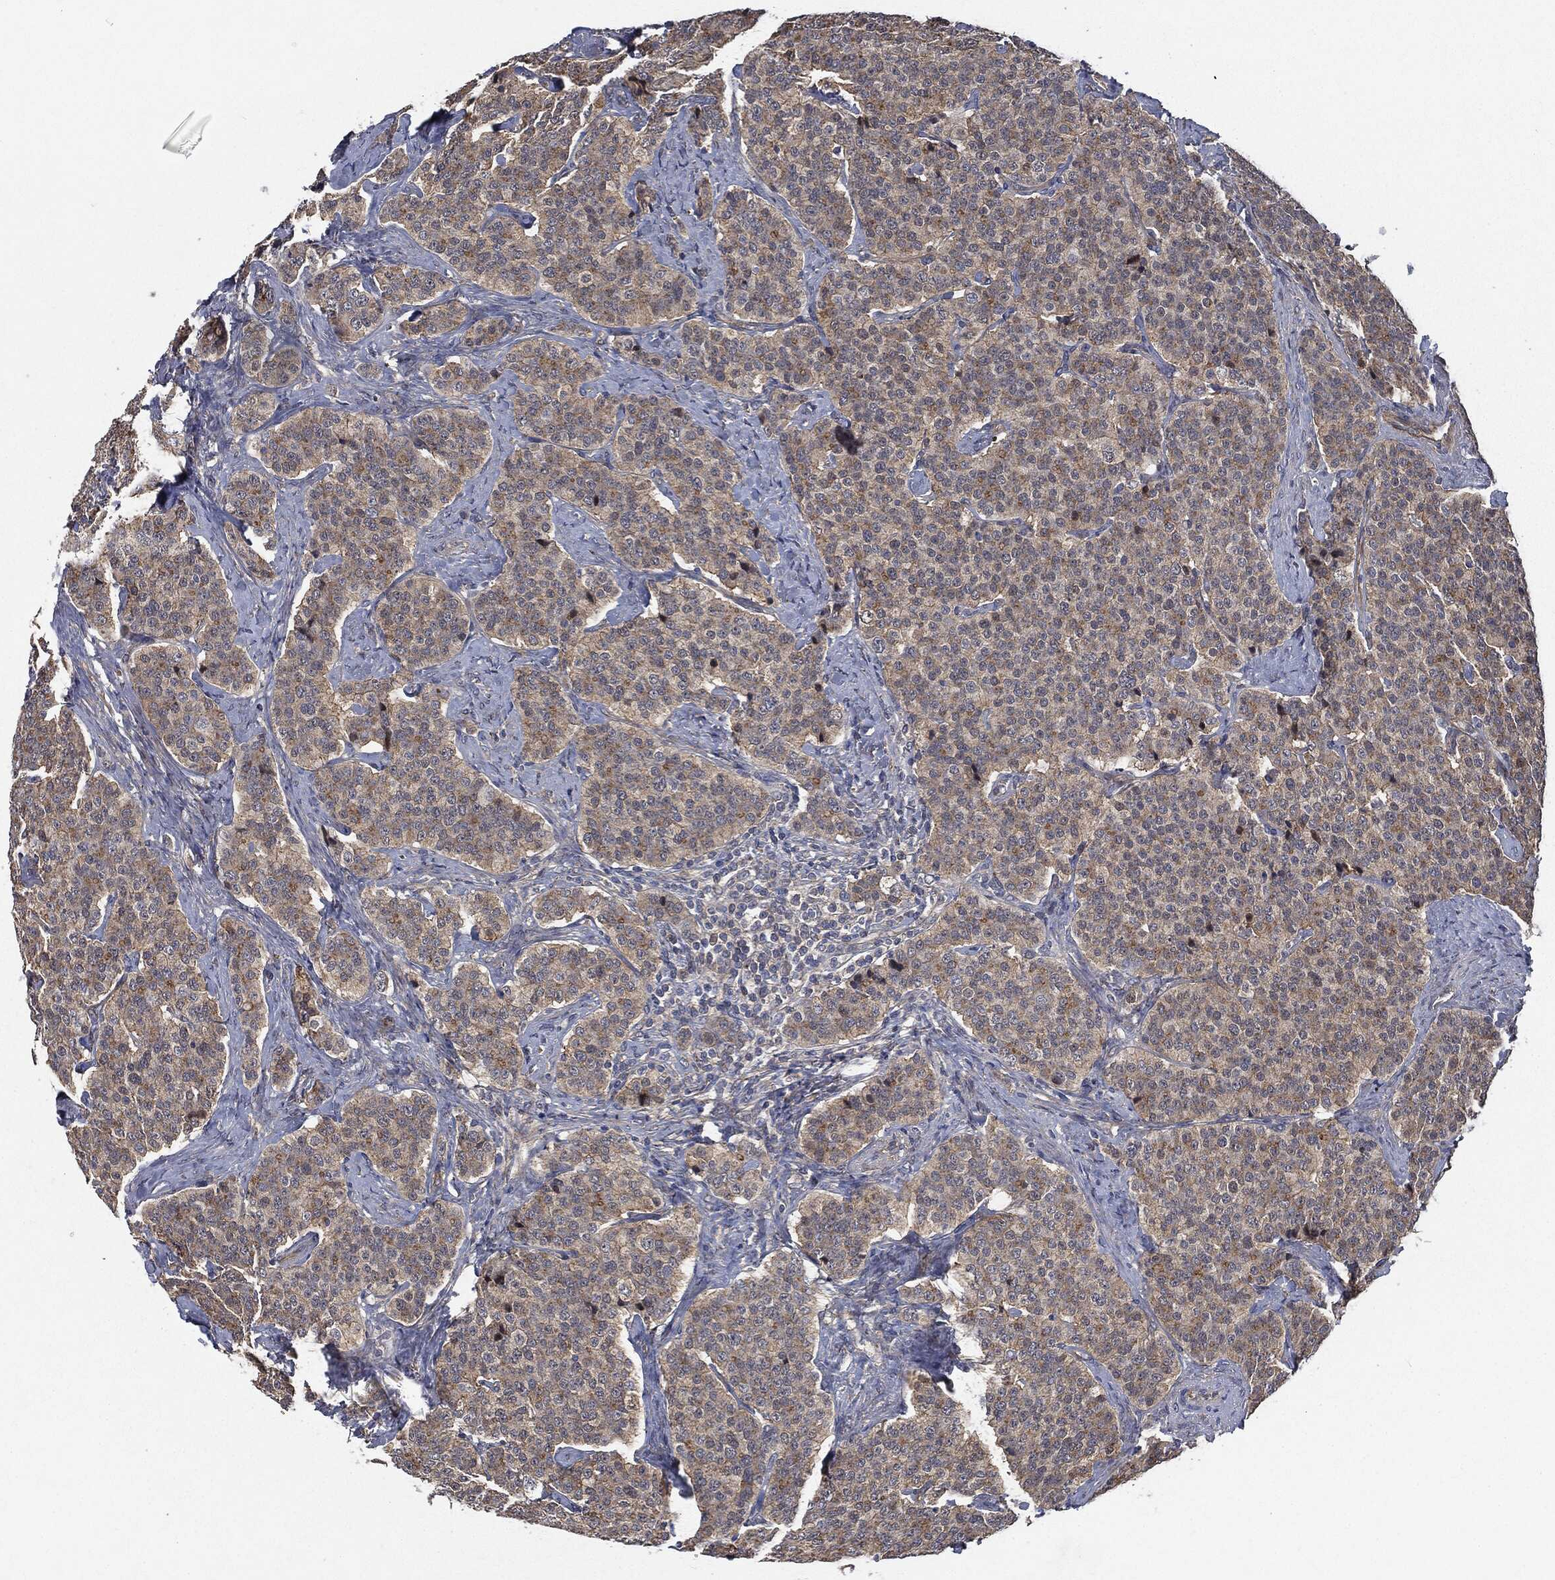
{"staining": {"intensity": "weak", "quantity": ">75%", "location": "cytoplasmic/membranous"}, "tissue": "carcinoid", "cell_type": "Tumor cells", "image_type": "cancer", "snomed": [{"axis": "morphology", "description": "Carcinoid, malignant, NOS"}, {"axis": "topography", "description": "Small intestine"}], "caption": "A high-resolution image shows IHC staining of carcinoid, which demonstrates weak cytoplasmic/membranous positivity in approximately >75% of tumor cells. (Brightfield microscopy of DAB IHC at high magnification).", "gene": "EPS15L1", "patient": {"sex": "female", "age": 58}}